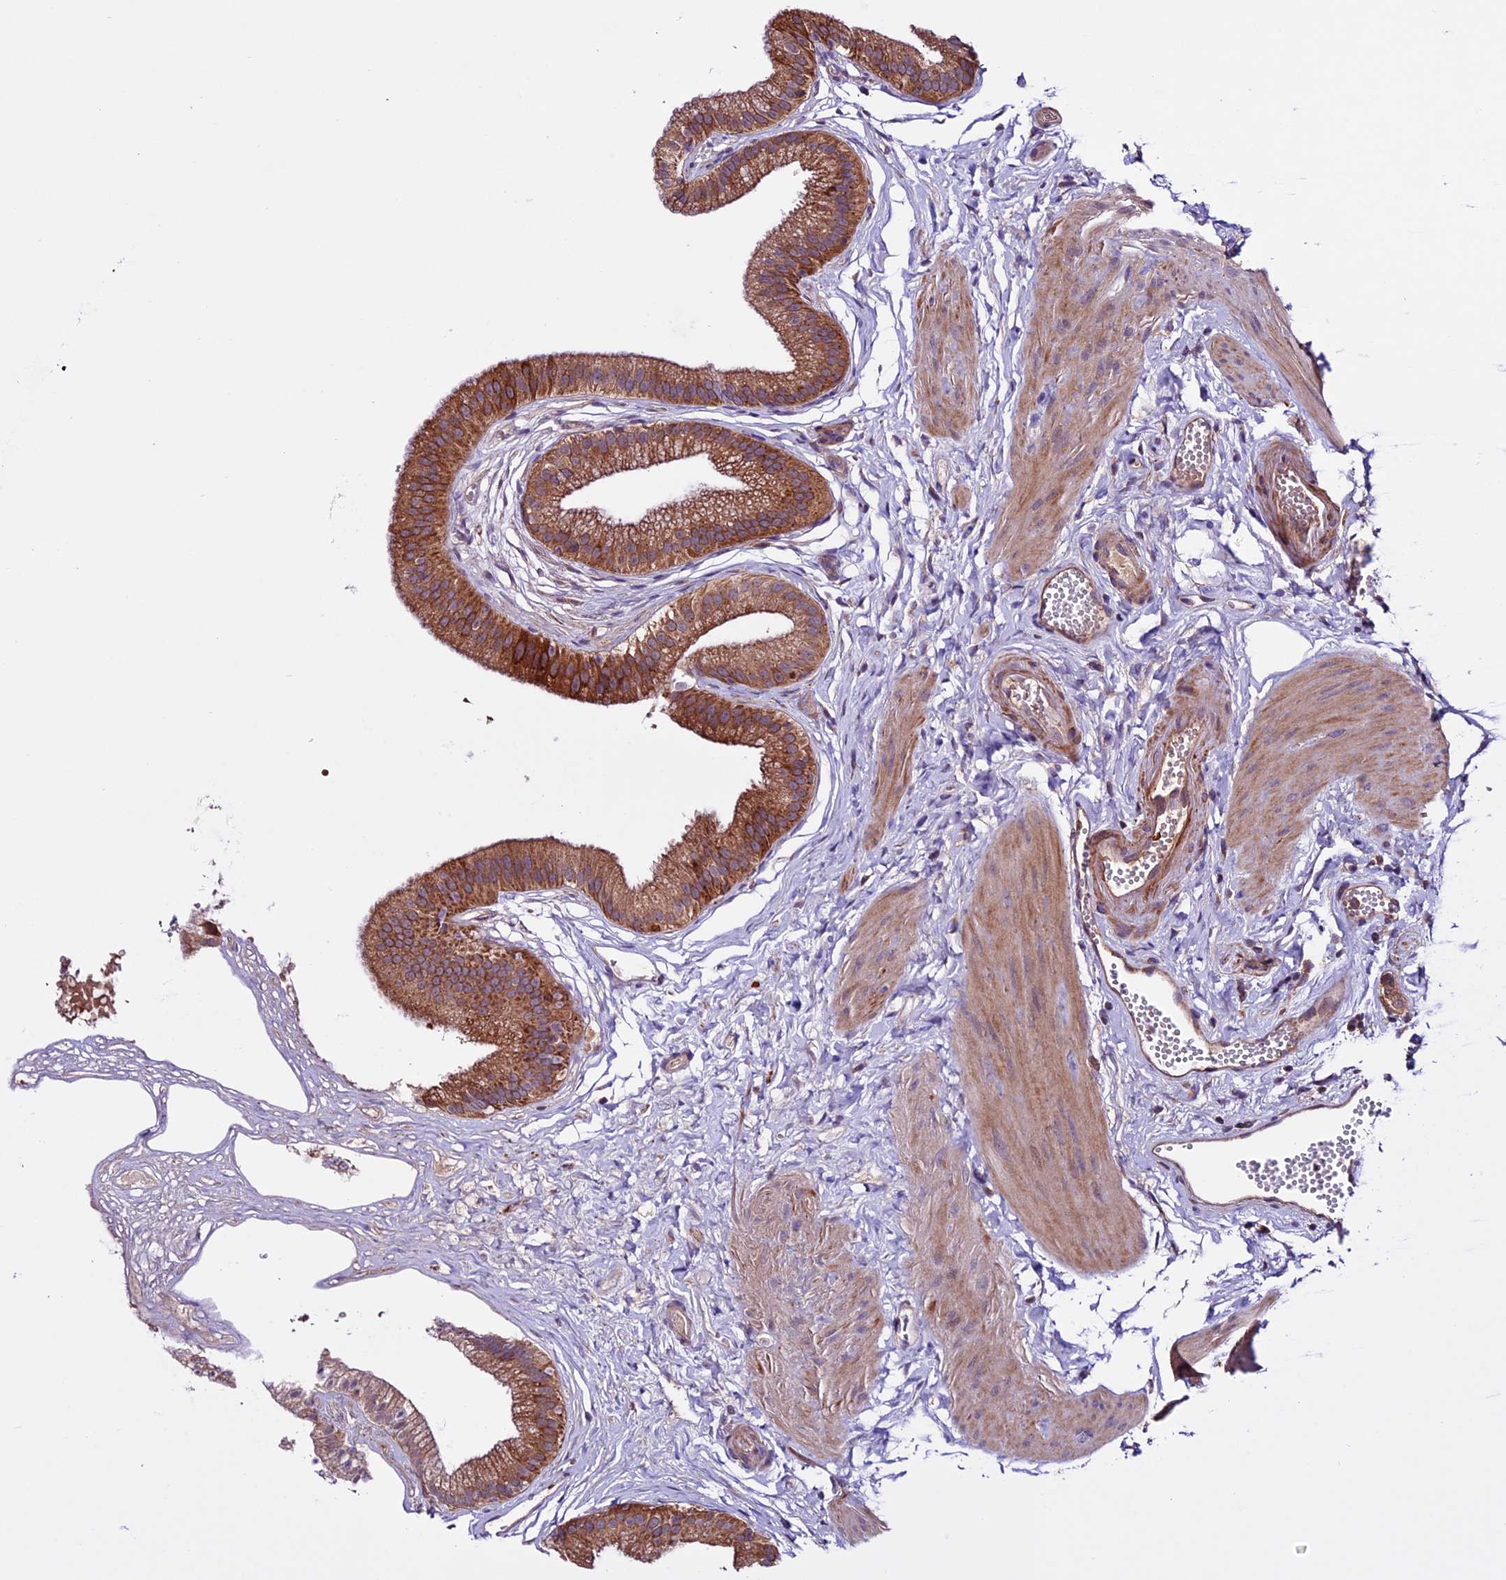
{"staining": {"intensity": "strong", "quantity": ">75%", "location": "cytoplasmic/membranous"}, "tissue": "gallbladder", "cell_type": "Glandular cells", "image_type": "normal", "snomed": [{"axis": "morphology", "description": "Normal tissue, NOS"}, {"axis": "topography", "description": "Gallbladder"}], "caption": "Strong cytoplasmic/membranous staining is identified in about >75% of glandular cells in unremarkable gallbladder.", "gene": "RINL", "patient": {"sex": "female", "age": 54}}